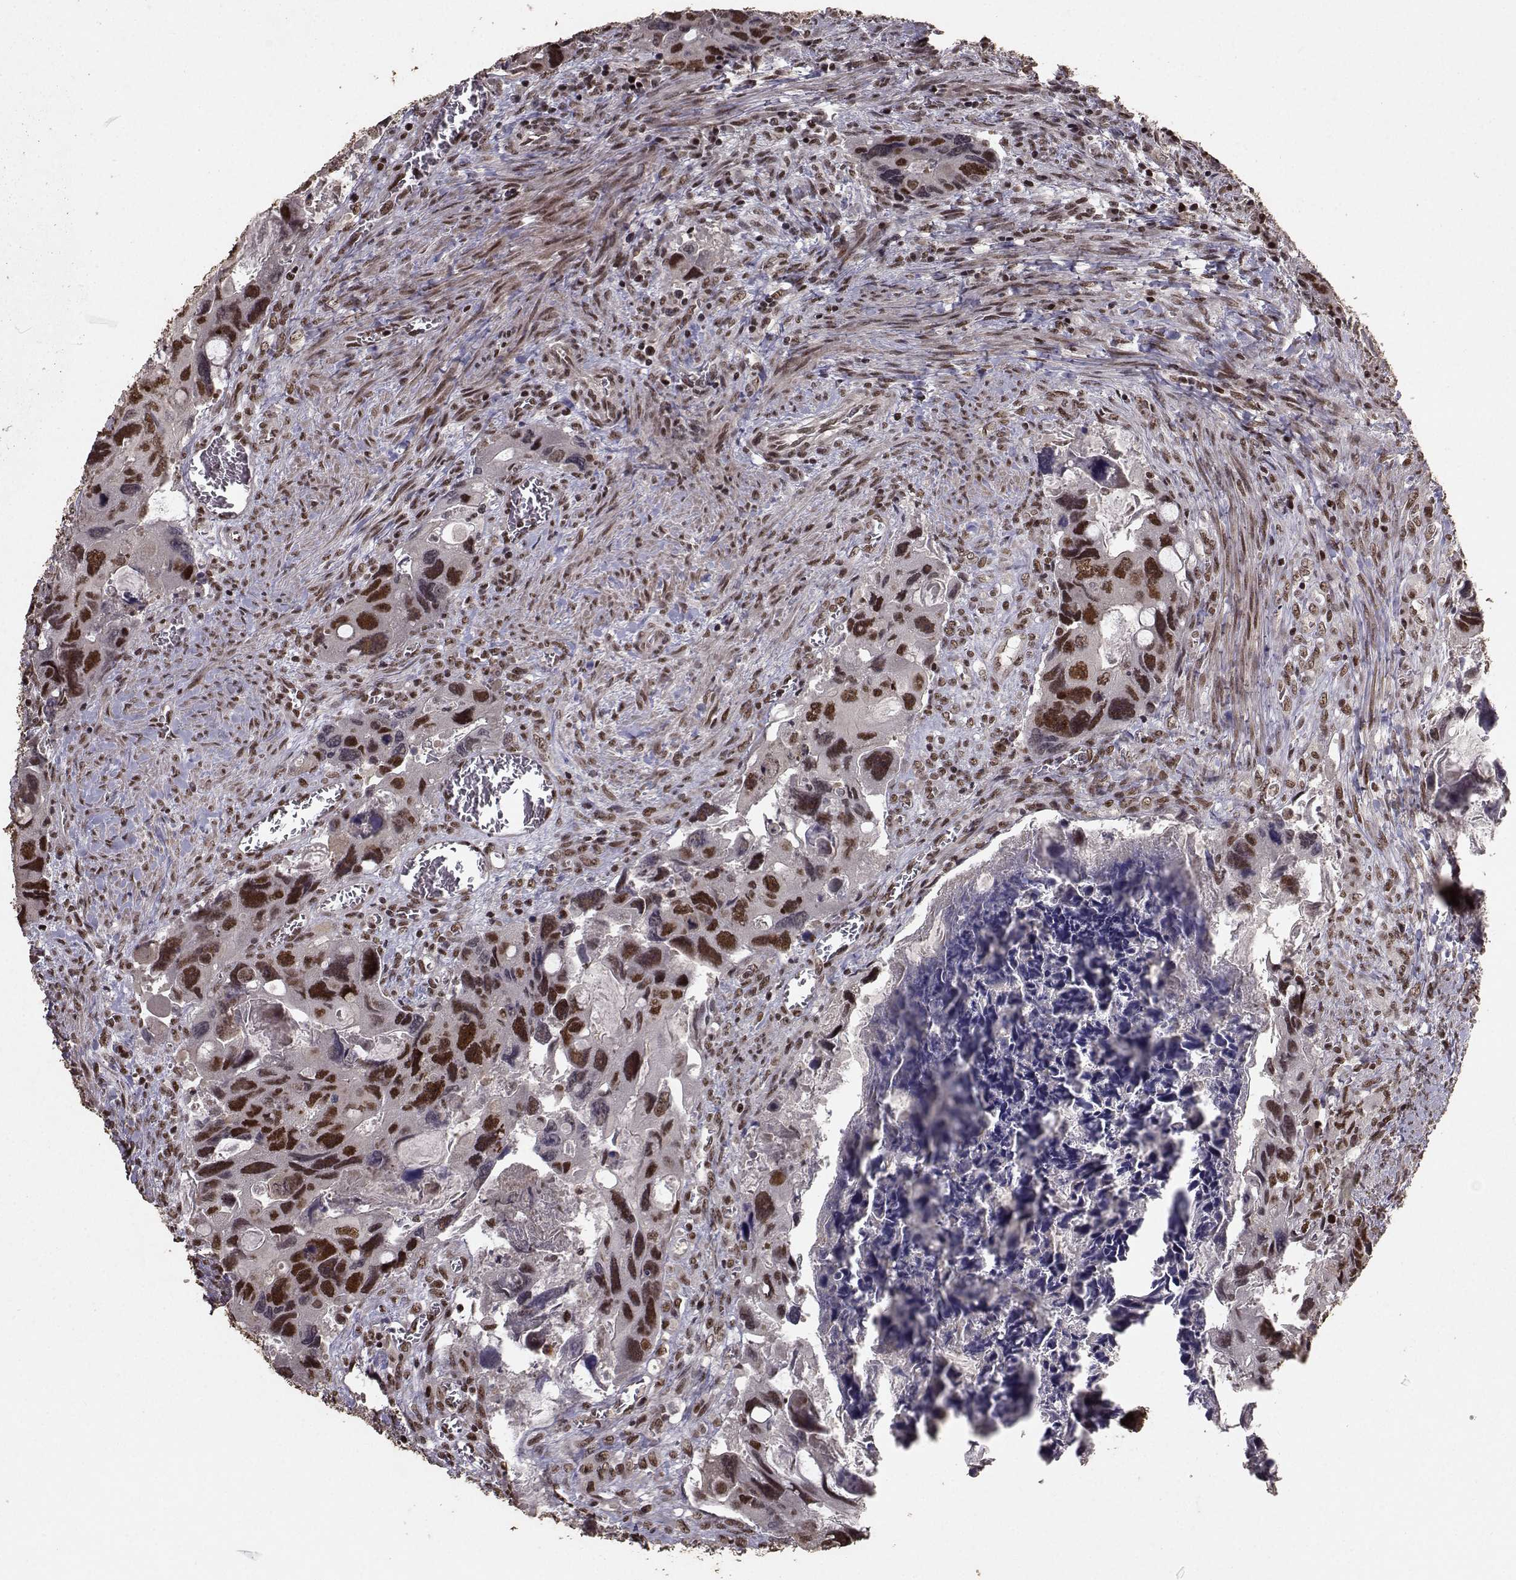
{"staining": {"intensity": "strong", "quantity": ">75%", "location": "nuclear"}, "tissue": "colorectal cancer", "cell_type": "Tumor cells", "image_type": "cancer", "snomed": [{"axis": "morphology", "description": "Adenocarcinoma, NOS"}, {"axis": "topography", "description": "Rectum"}], "caption": "Protein expression analysis of human colorectal adenocarcinoma reveals strong nuclear staining in approximately >75% of tumor cells. The staining is performed using DAB brown chromogen to label protein expression. The nuclei are counter-stained blue using hematoxylin.", "gene": "SF1", "patient": {"sex": "male", "age": 62}}